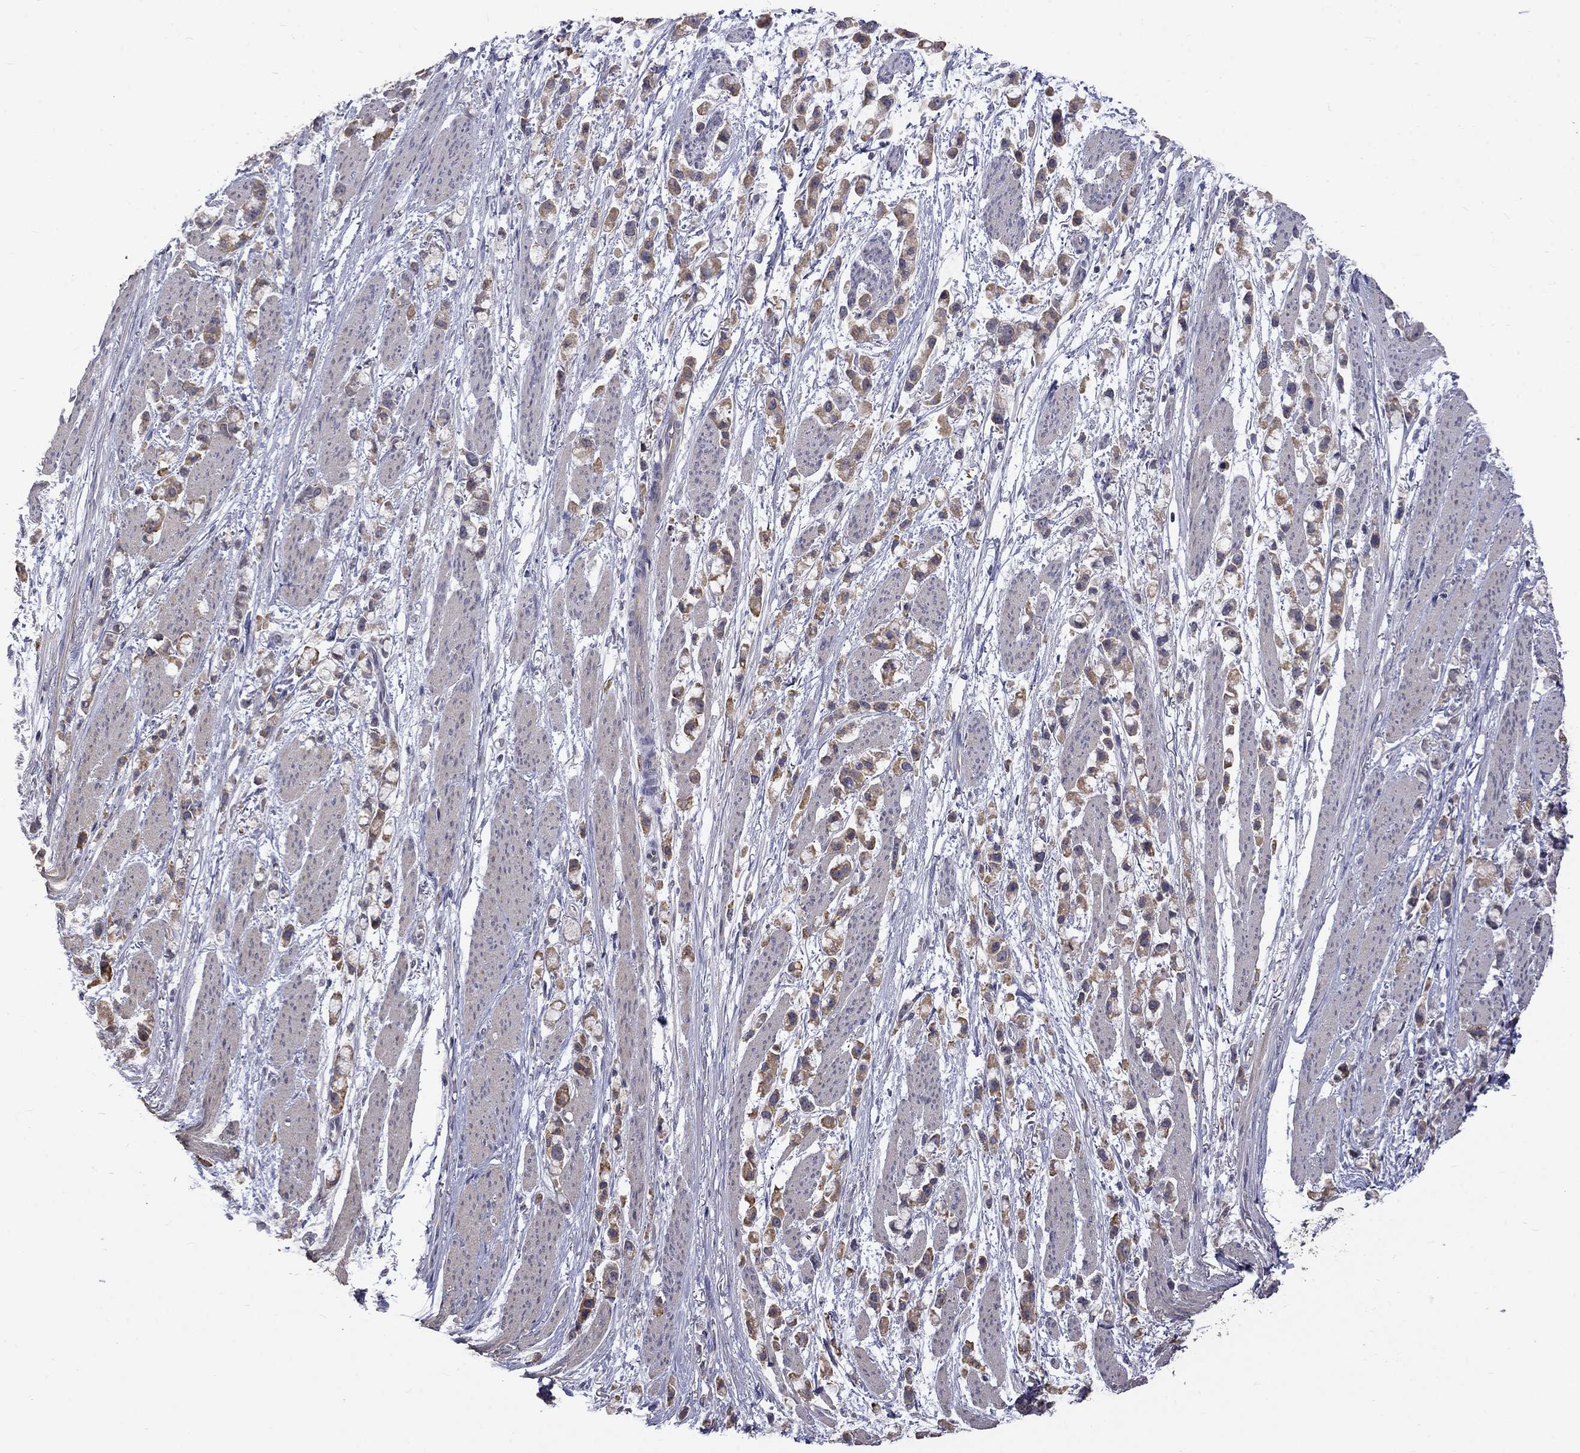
{"staining": {"intensity": "moderate", "quantity": ">75%", "location": "cytoplasmic/membranous"}, "tissue": "stomach cancer", "cell_type": "Tumor cells", "image_type": "cancer", "snomed": [{"axis": "morphology", "description": "Adenocarcinoma, NOS"}, {"axis": "topography", "description": "Stomach"}], "caption": "High-power microscopy captured an IHC micrograph of adenocarcinoma (stomach), revealing moderate cytoplasmic/membranous expression in approximately >75% of tumor cells.", "gene": "SLC39A14", "patient": {"sex": "female", "age": 81}}